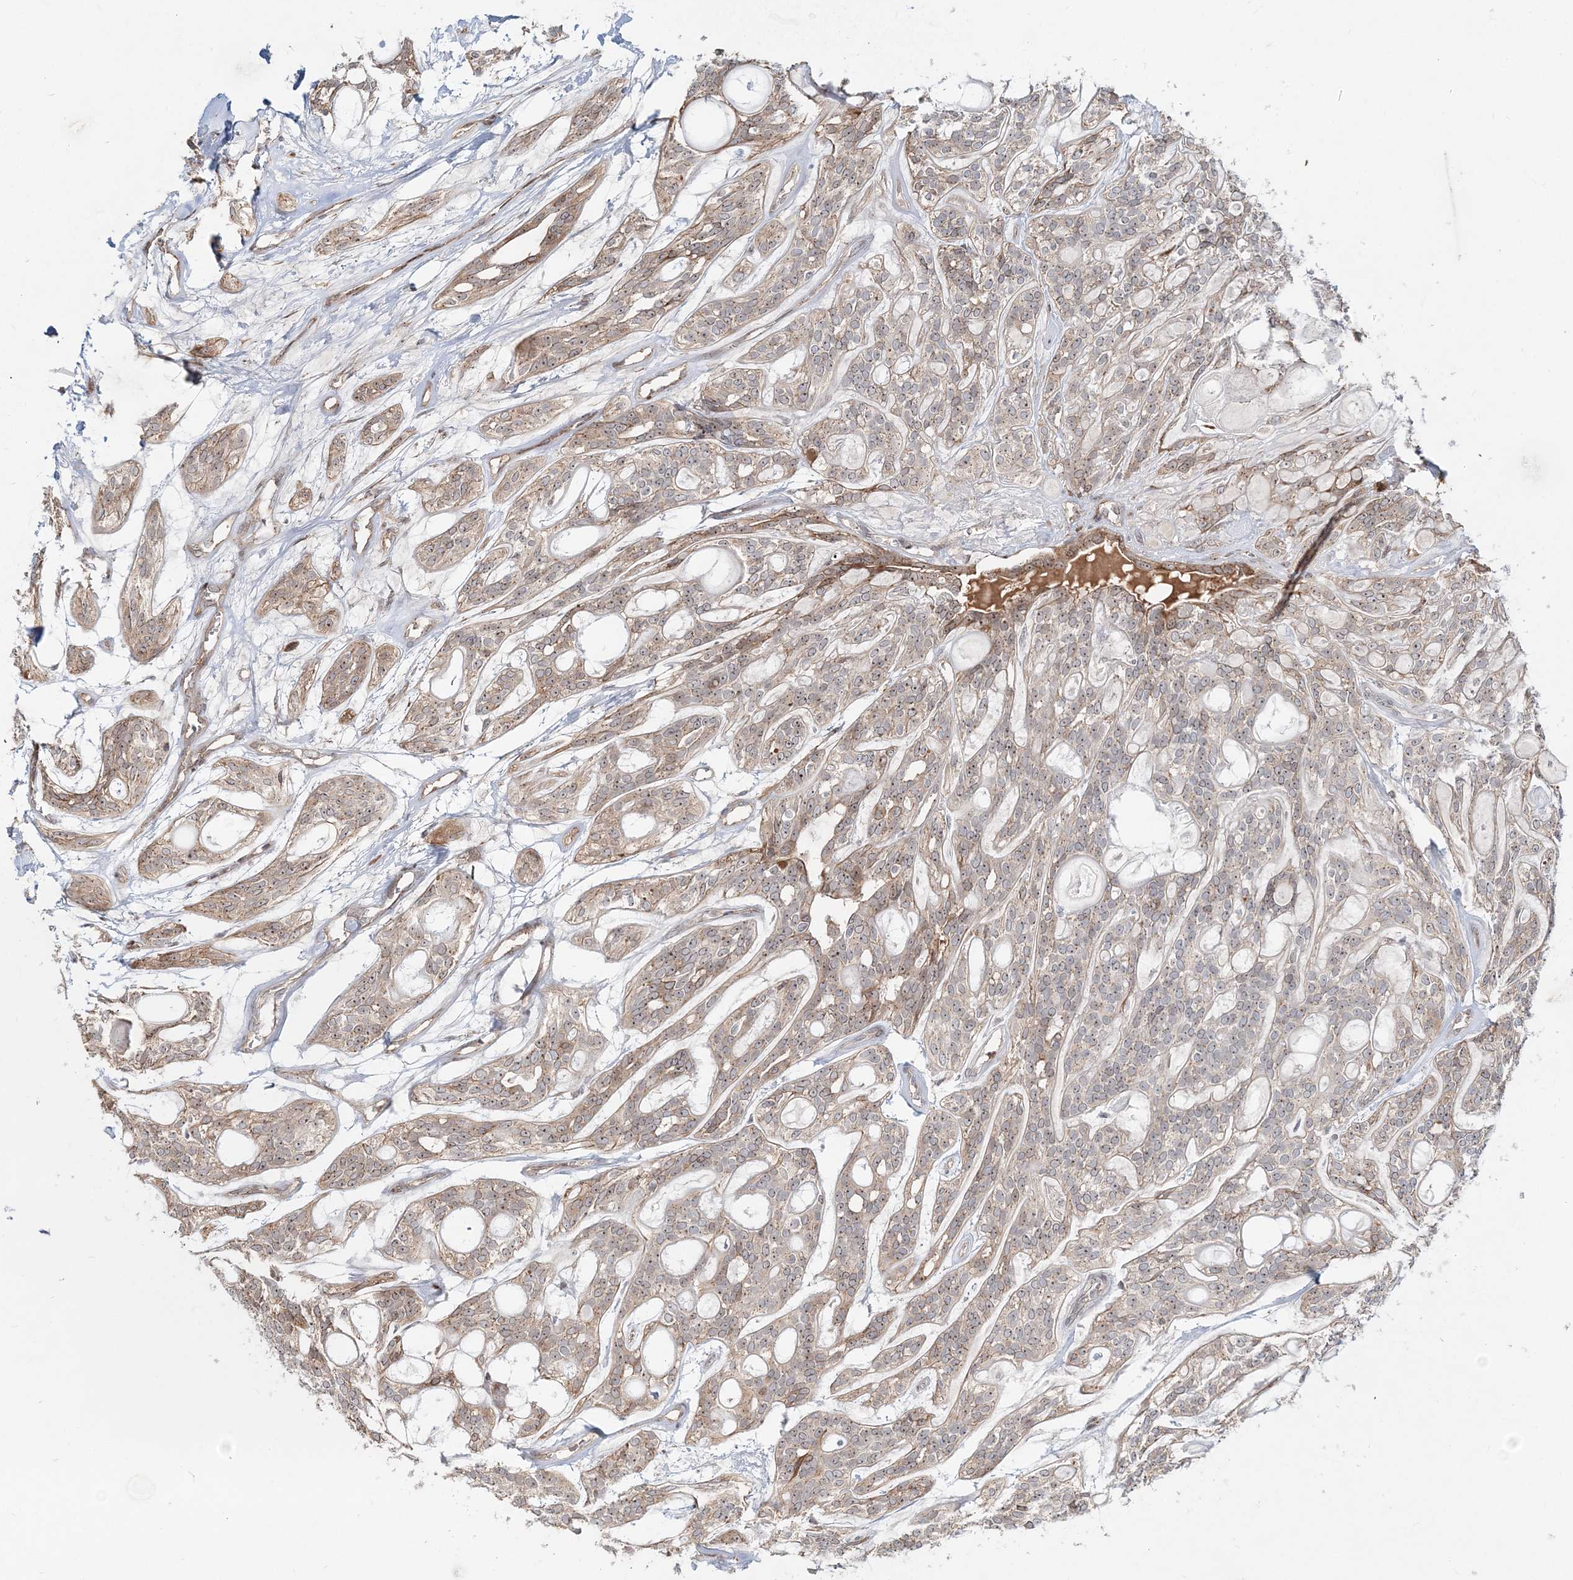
{"staining": {"intensity": "weak", "quantity": ">75%", "location": "nuclear"}, "tissue": "head and neck cancer", "cell_type": "Tumor cells", "image_type": "cancer", "snomed": [{"axis": "morphology", "description": "Adenocarcinoma, NOS"}, {"axis": "topography", "description": "Head-Neck"}], "caption": "Human head and neck cancer stained with a brown dye exhibits weak nuclear positive expression in about >75% of tumor cells.", "gene": "CXXC5", "patient": {"sex": "male", "age": 66}}